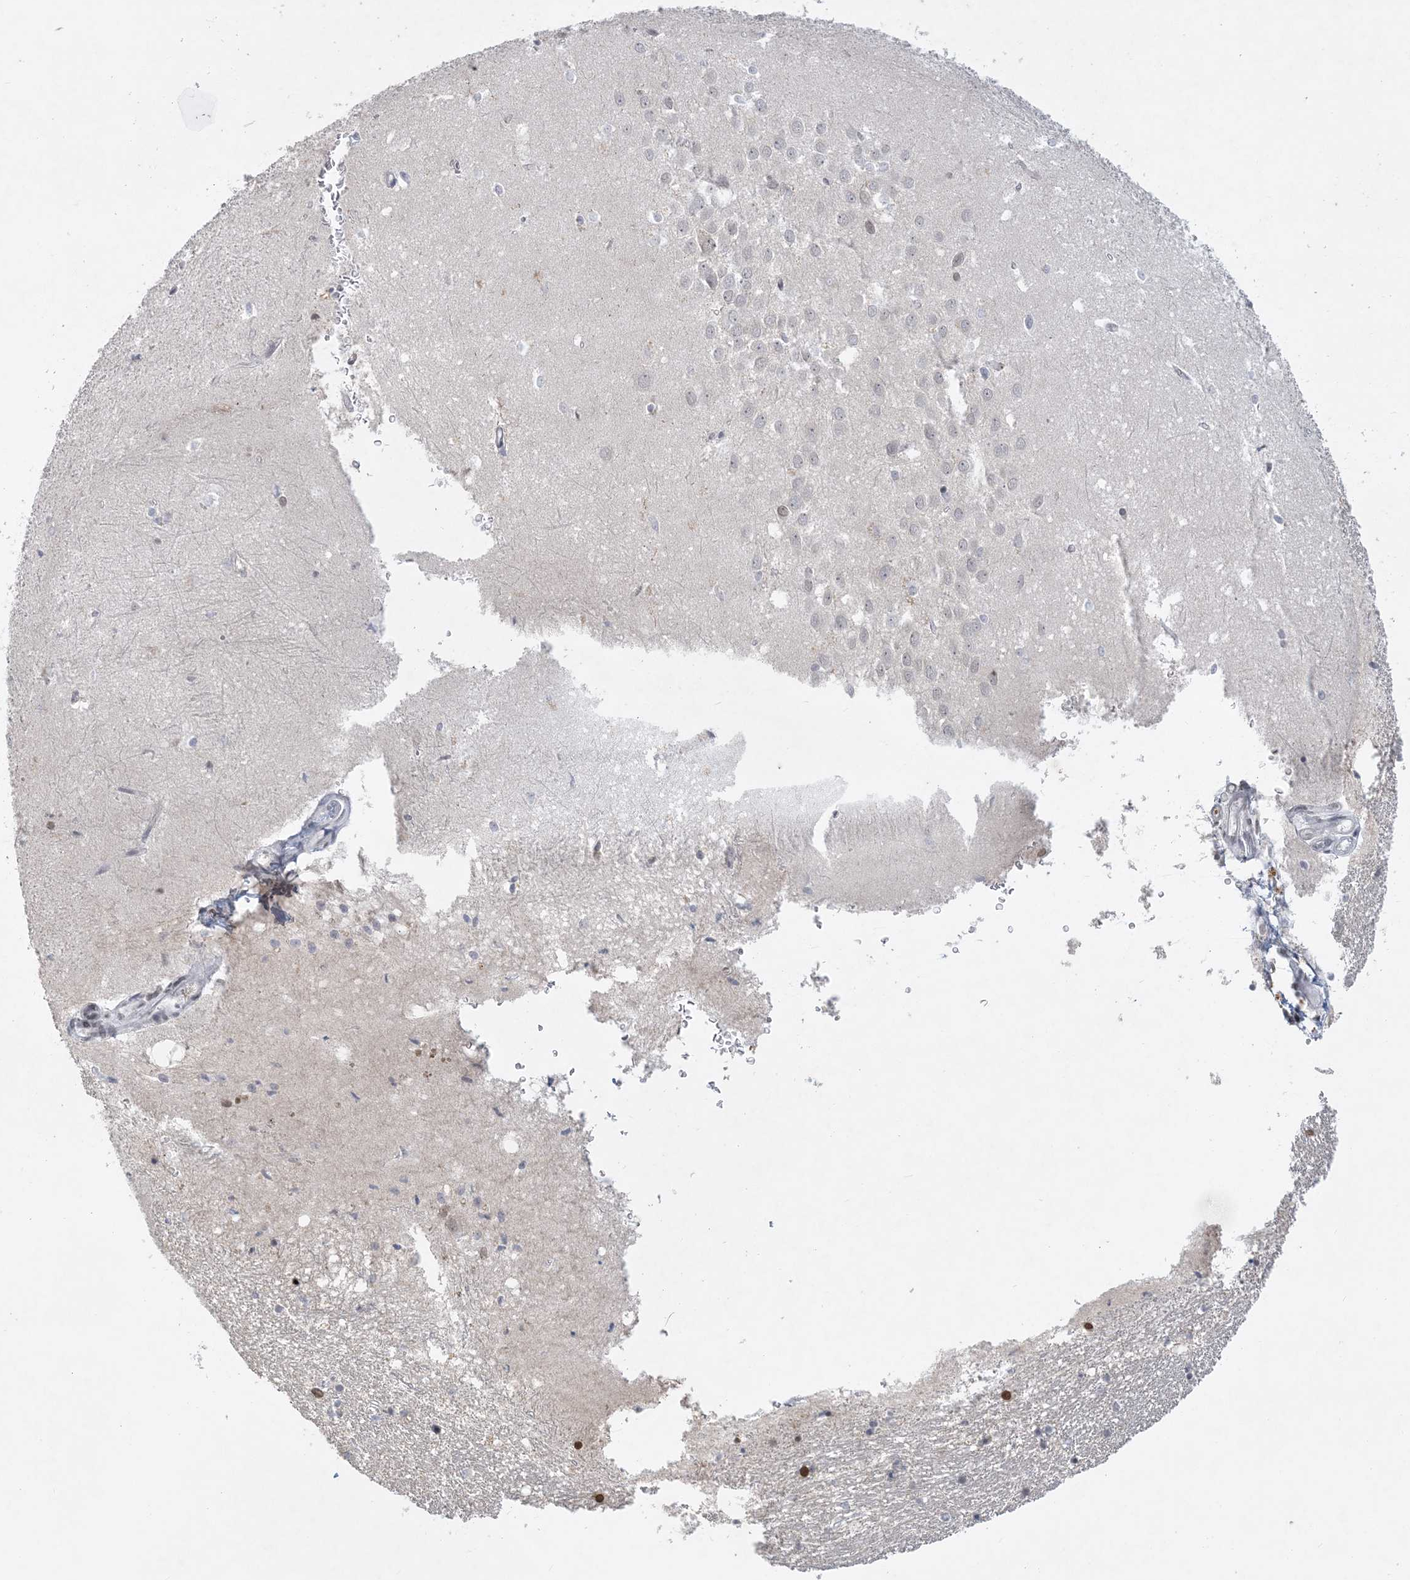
{"staining": {"intensity": "moderate", "quantity": "<25%", "location": "nuclear"}, "tissue": "hippocampus", "cell_type": "Glial cells", "image_type": "normal", "snomed": [{"axis": "morphology", "description": "Normal tissue, NOS"}, {"axis": "topography", "description": "Hippocampus"}], "caption": "Moderate nuclear positivity is identified in about <25% of glial cells in unremarkable hippocampus.", "gene": "KMT2D", "patient": {"sex": "female", "age": 64}}